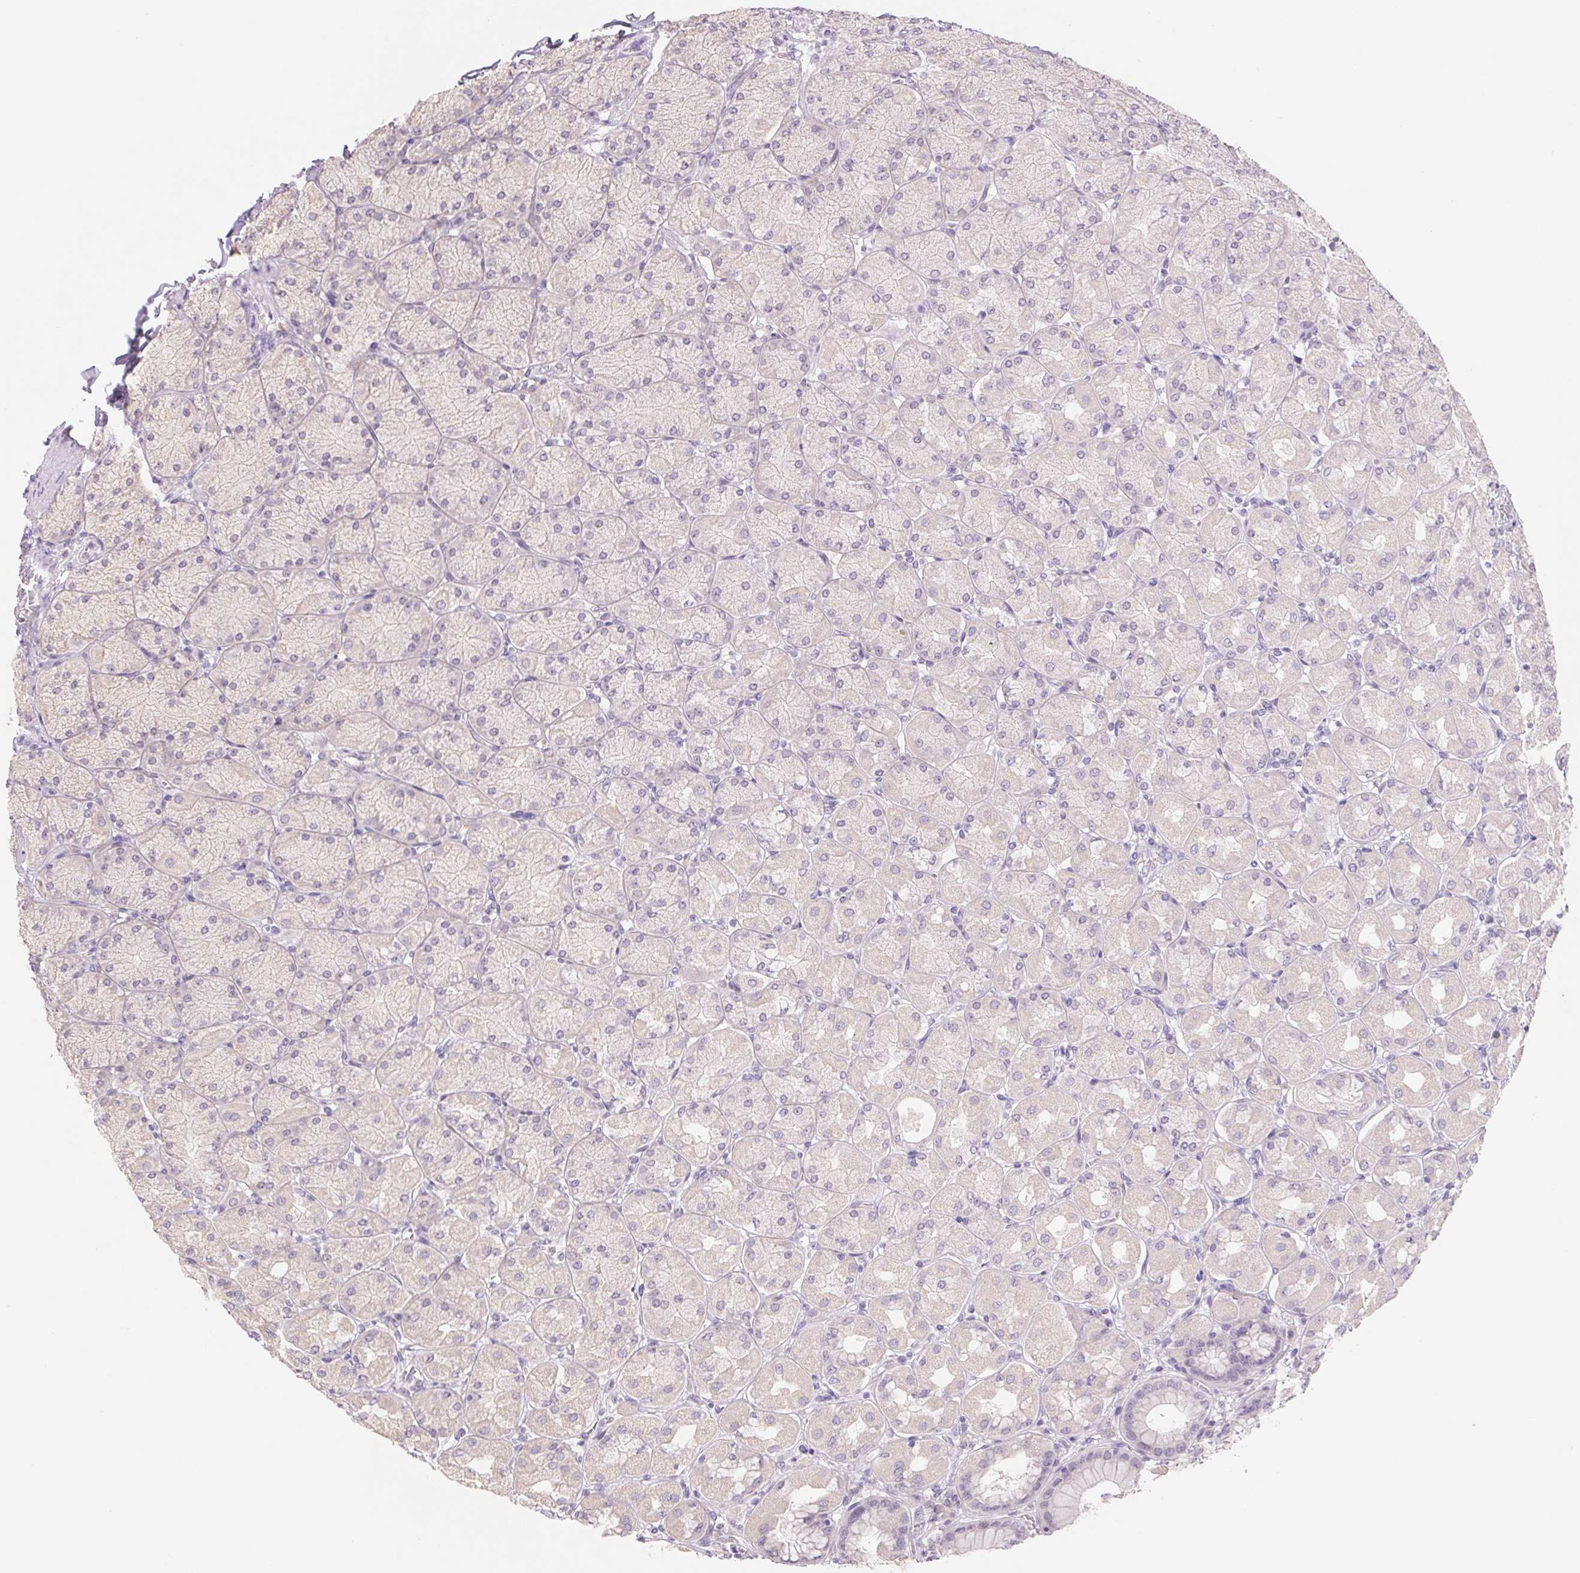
{"staining": {"intensity": "moderate", "quantity": "<25%", "location": "cytoplasmic/membranous"}, "tissue": "stomach", "cell_type": "Glandular cells", "image_type": "normal", "snomed": [{"axis": "morphology", "description": "Normal tissue, NOS"}, {"axis": "topography", "description": "Stomach, upper"}], "caption": "Protein staining reveals moderate cytoplasmic/membranous positivity in about <25% of glandular cells in unremarkable stomach.", "gene": "PNMA8B", "patient": {"sex": "female", "age": 56}}